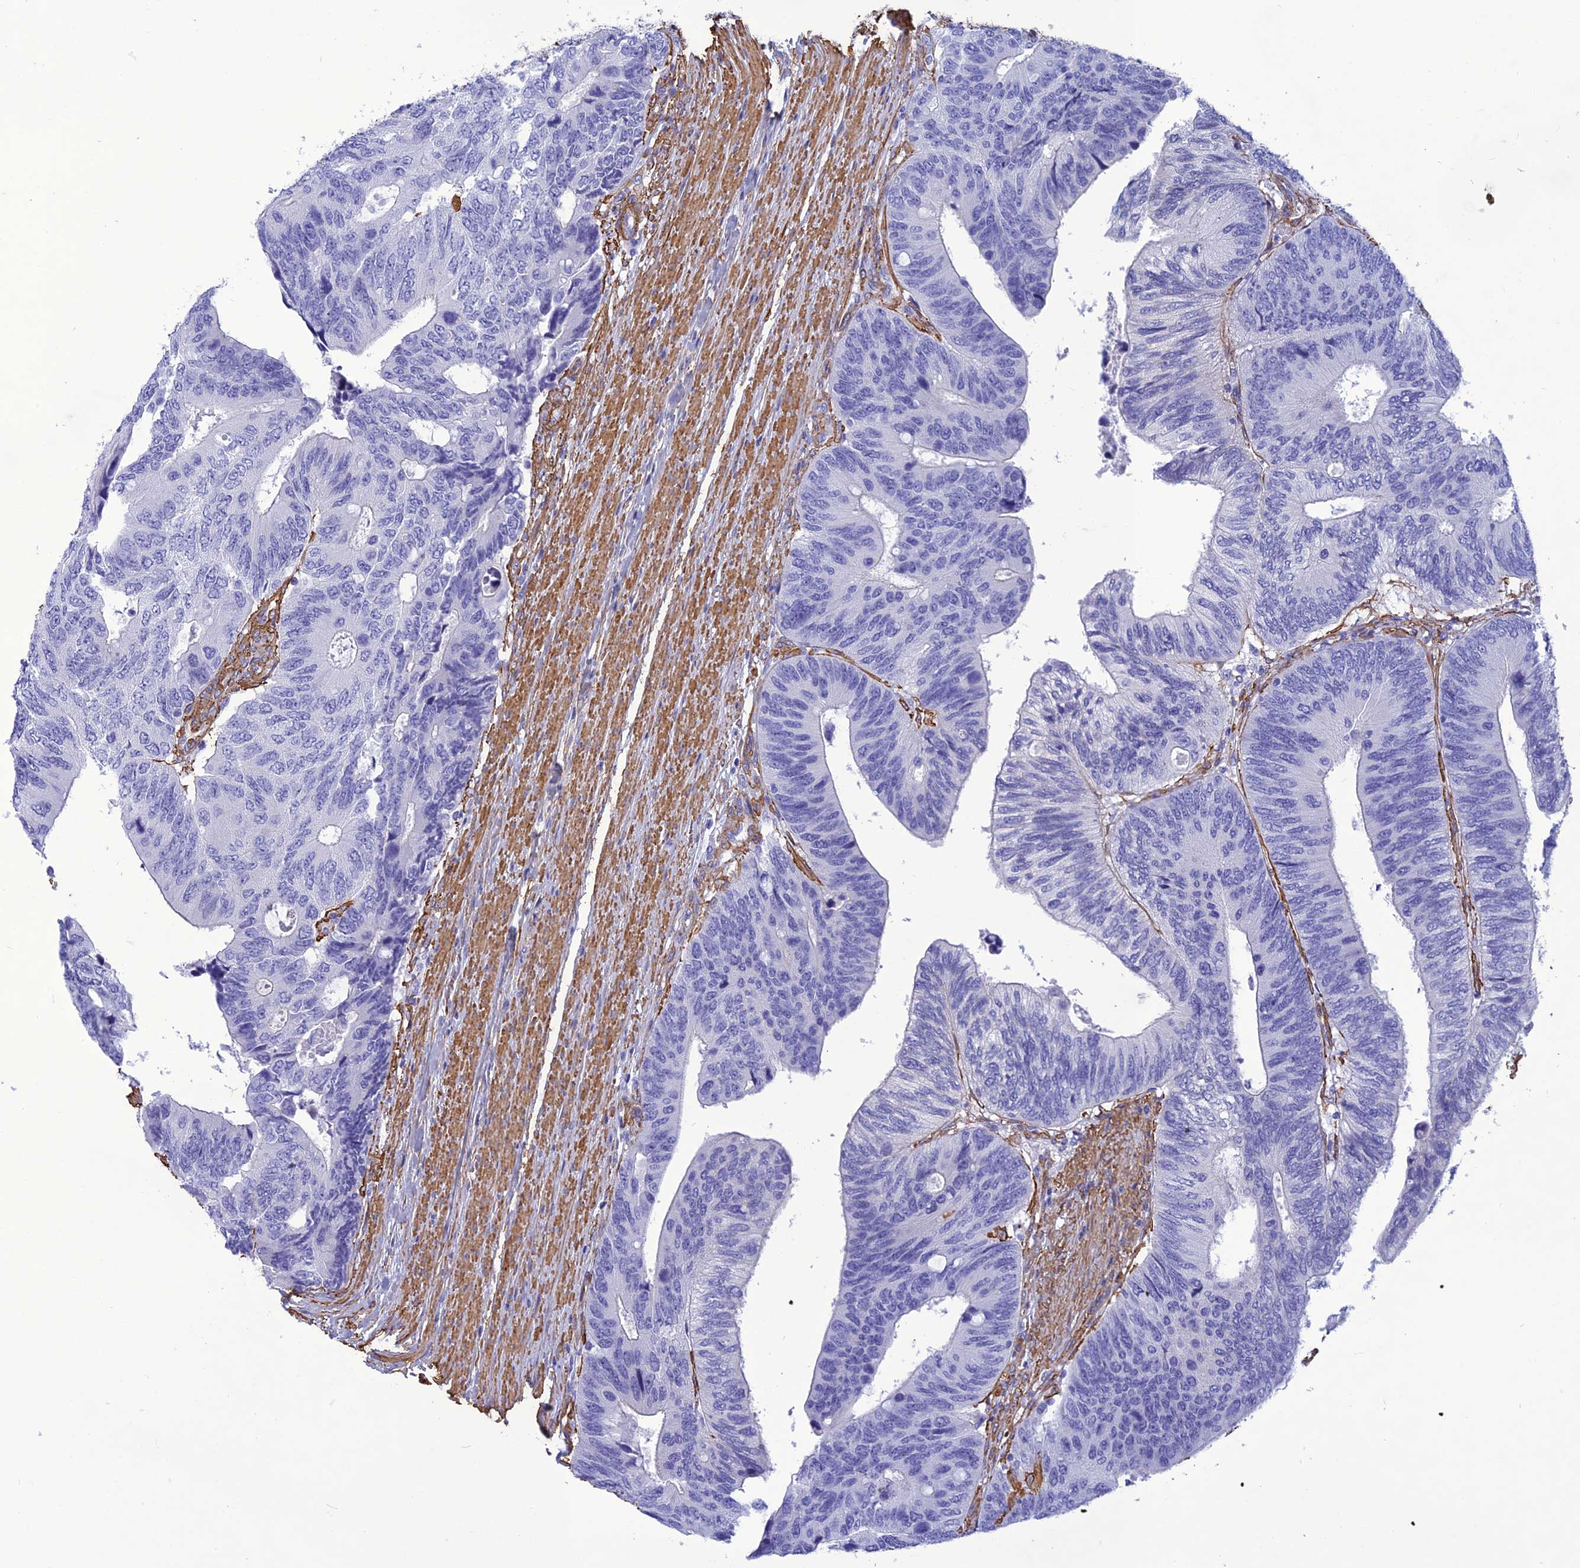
{"staining": {"intensity": "negative", "quantity": "none", "location": "none"}, "tissue": "colorectal cancer", "cell_type": "Tumor cells", "image_type": "cancer", "snomed": [{"axis": "morphology", "description": "Adenocarcinoma, NOS"}, {"axis": "topography", "description": "Colon"}], "caption": "IHC micrograph of neoplastic tissue: human colorectal cancer (adenocarcinoma) stained with DAB displays no significant protein positivity in tumor cells.", "gene": "NKD1", "patient": {"sex": "male", "age": 87}}